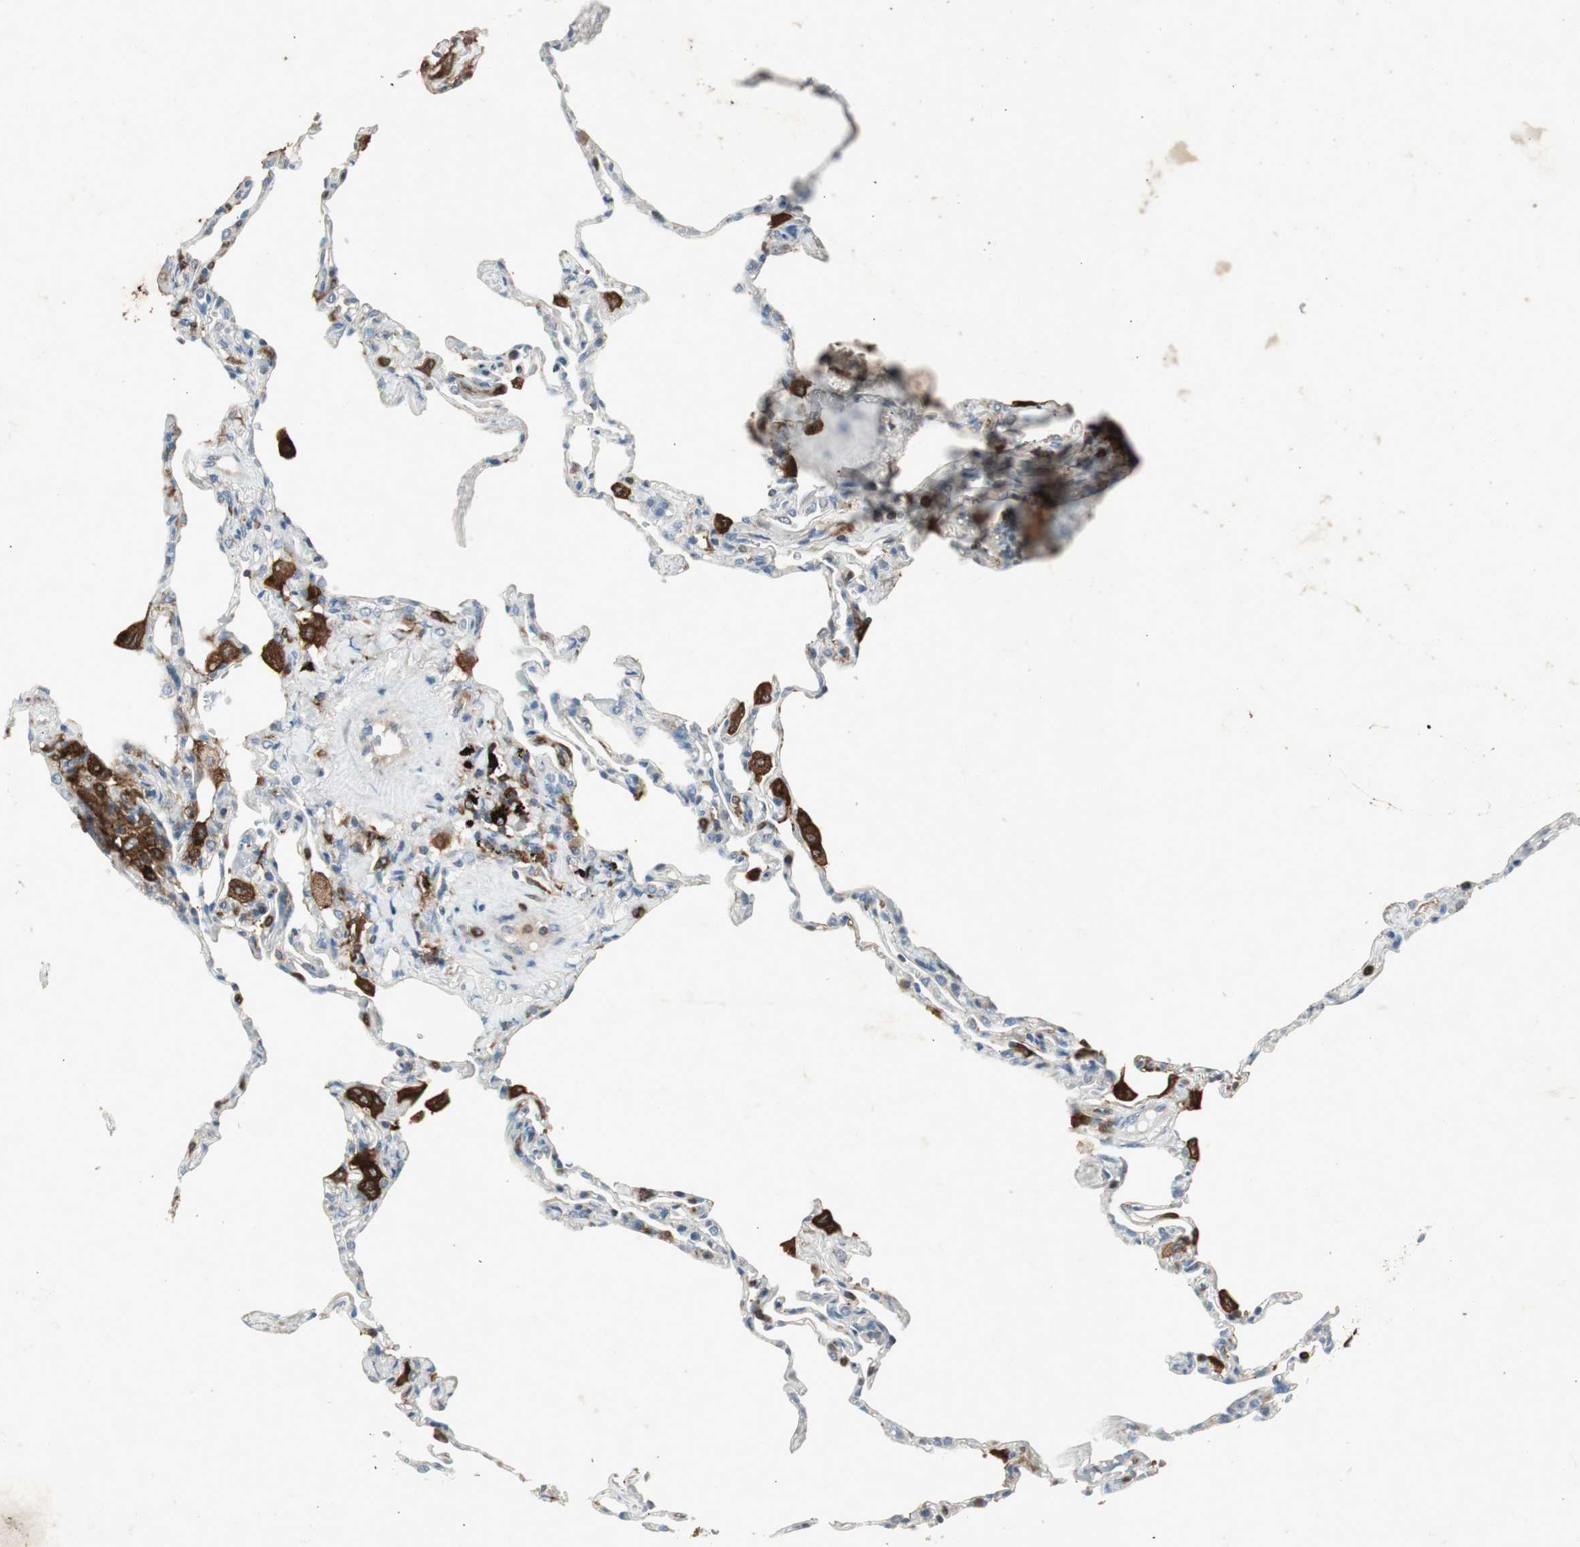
{"staining": {"intensity": "negative", "quantity": "none", "location": "none"}, "tissue": "lung", "cell_type": "Alveolar cells", "image_type": "normal", "snomed": [{"axis": "morphology", "description": "Normal tissue, NOS"}, {"axis": "topography", "description": "Lung"}], "caption": "Immunohistochemistry histopathology image of normal lung stained for a protein (brown), which shows no expression in alveolar cells. The staining was performed using DAB to visualize the protein expression in brown, while the nuclei were stained in blue with hematoxylin (Magnification: 20x).", "gene": "TYROBP", "patient": {"sex": "male", "age": 59}}